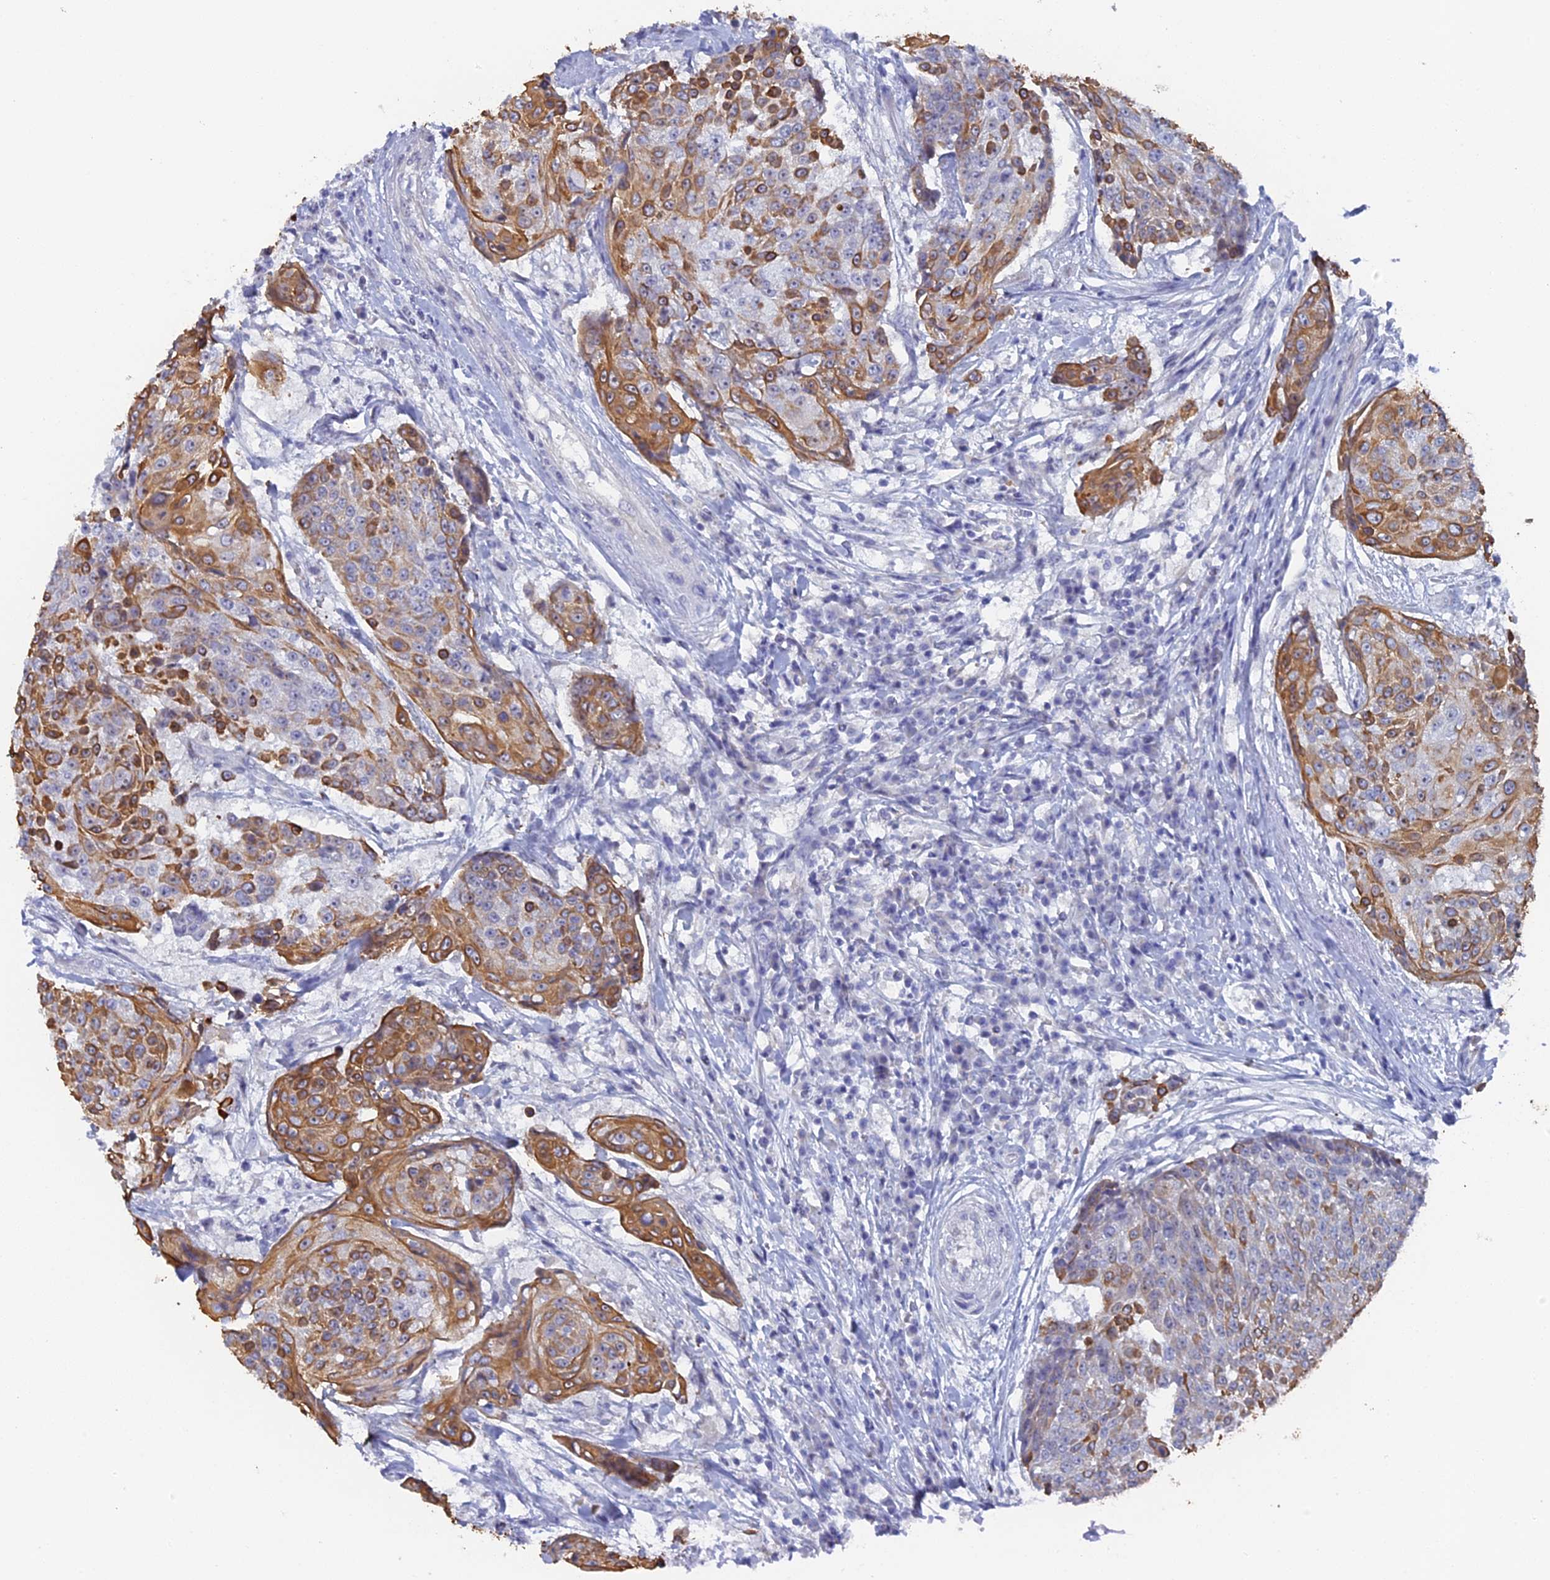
{"staining": {"intensity": "strong", "quantity": "25%-75%", "location": "cytoplasmic/membranous"}, "tissue": "urothelial cancer", "cell_type": "Tumor cells", "image_type": "cancer", "snomed": [{"axis": "morphology", "description": "Urothelial carcinoma, High grade"}, {"axis": "topography", "description": "Urinary bladder"}], "caption": "Immunohistochemical staining of urothelial cancer displays high levels of strong cytoplasmic/membranous staining in approximately 25%-75% of tumor cells.", "gene": "SRFBP1", "patient": {"sex": "female", "age": 63}}